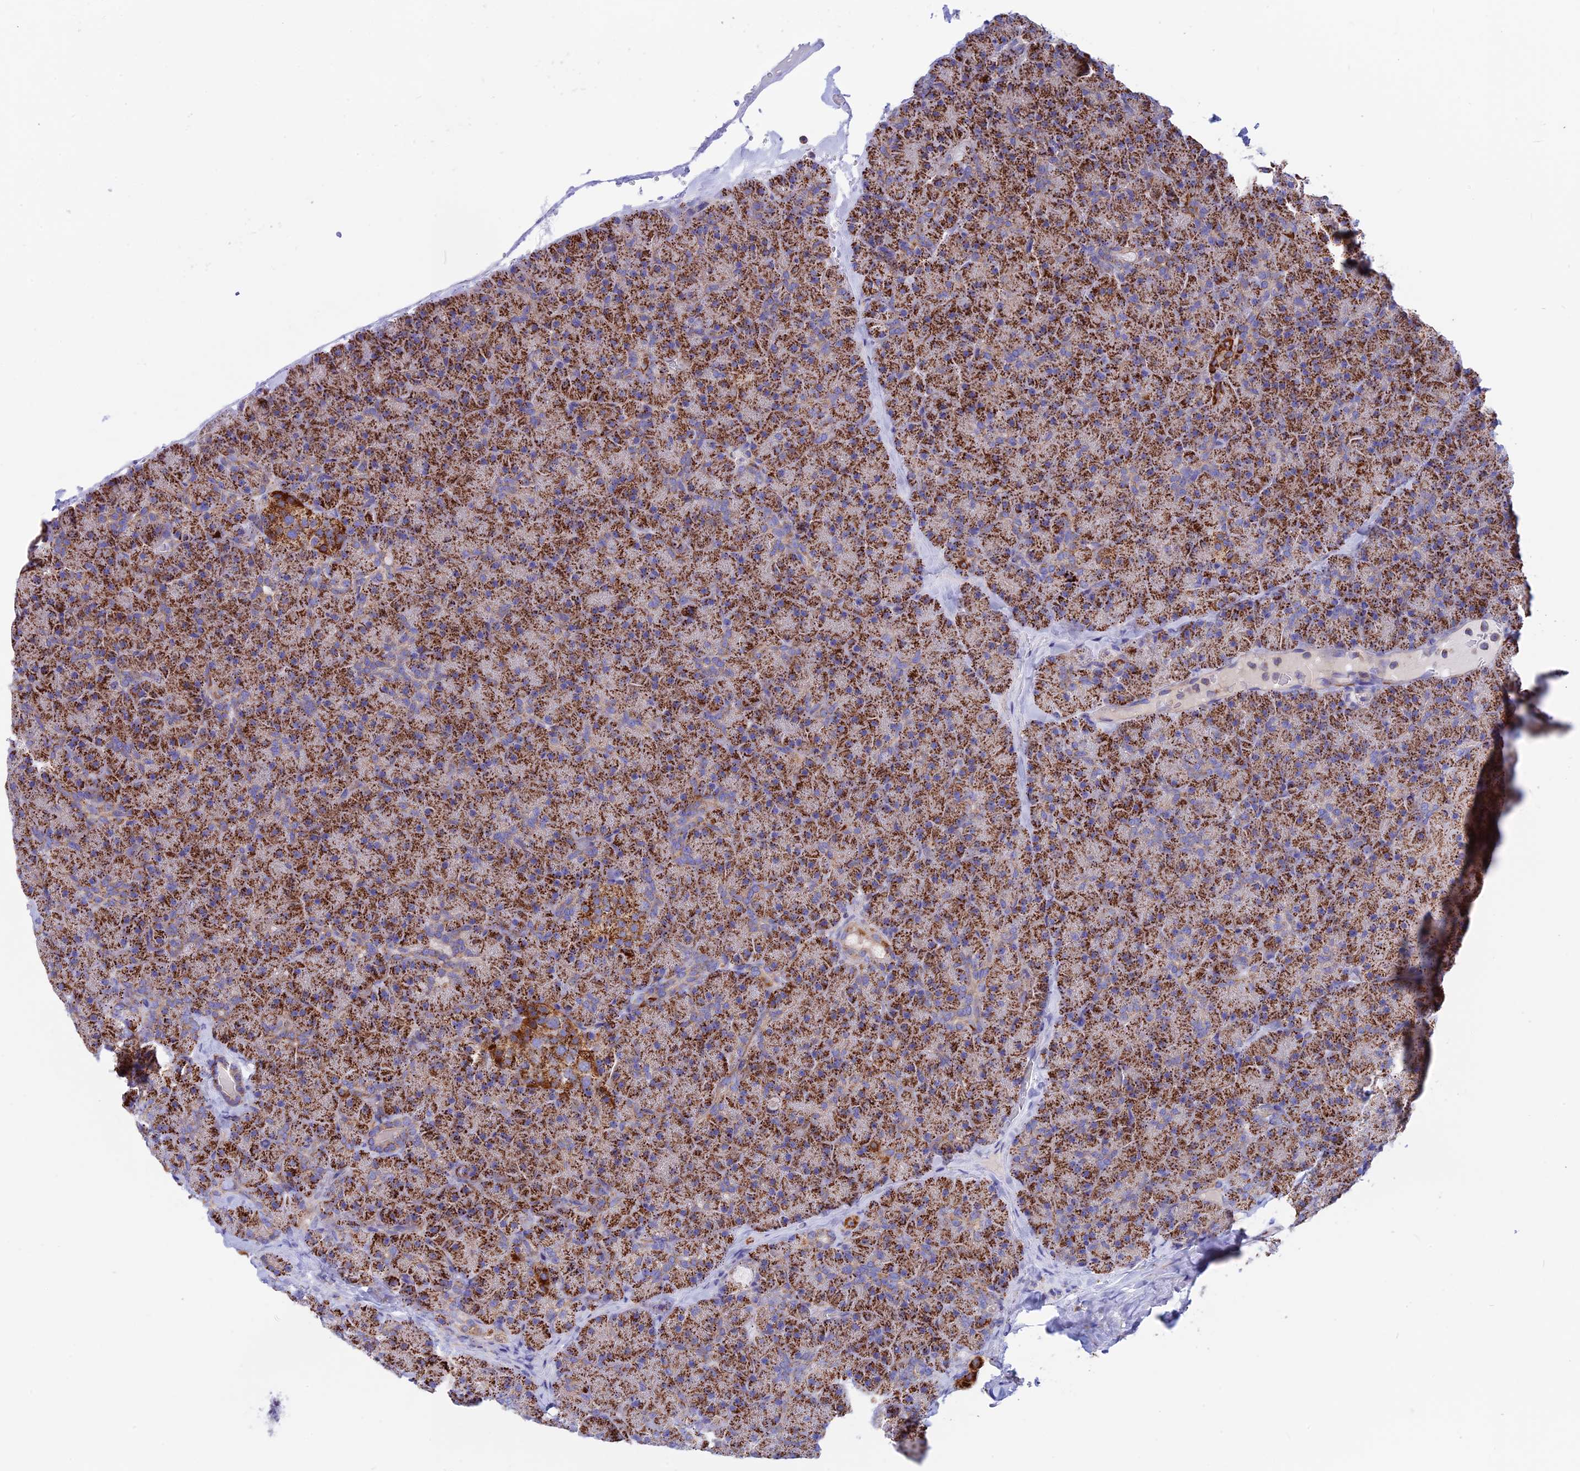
{"staining": {"intensity": "strong", "quantity": ">75%", "location": "cytoplasmic/membranous"}, "tissue": "pancreas", "cell_type": "Exocrine glandular cells", "image_type": "normal", "snomed": [{"axis": "morphology", "description": "Normal tissue, NOS"}, {"axis": "topography", "description": "Pancreas"}], "caption": "DAB immunohistochemical staining of normal pancreas exhibits strong cytoplasmic/membranous protein positivity in approximately >75% of exocrine glandular cells.", "gene": "GCDH", "patient": {"sex": "male", "age": 36}}